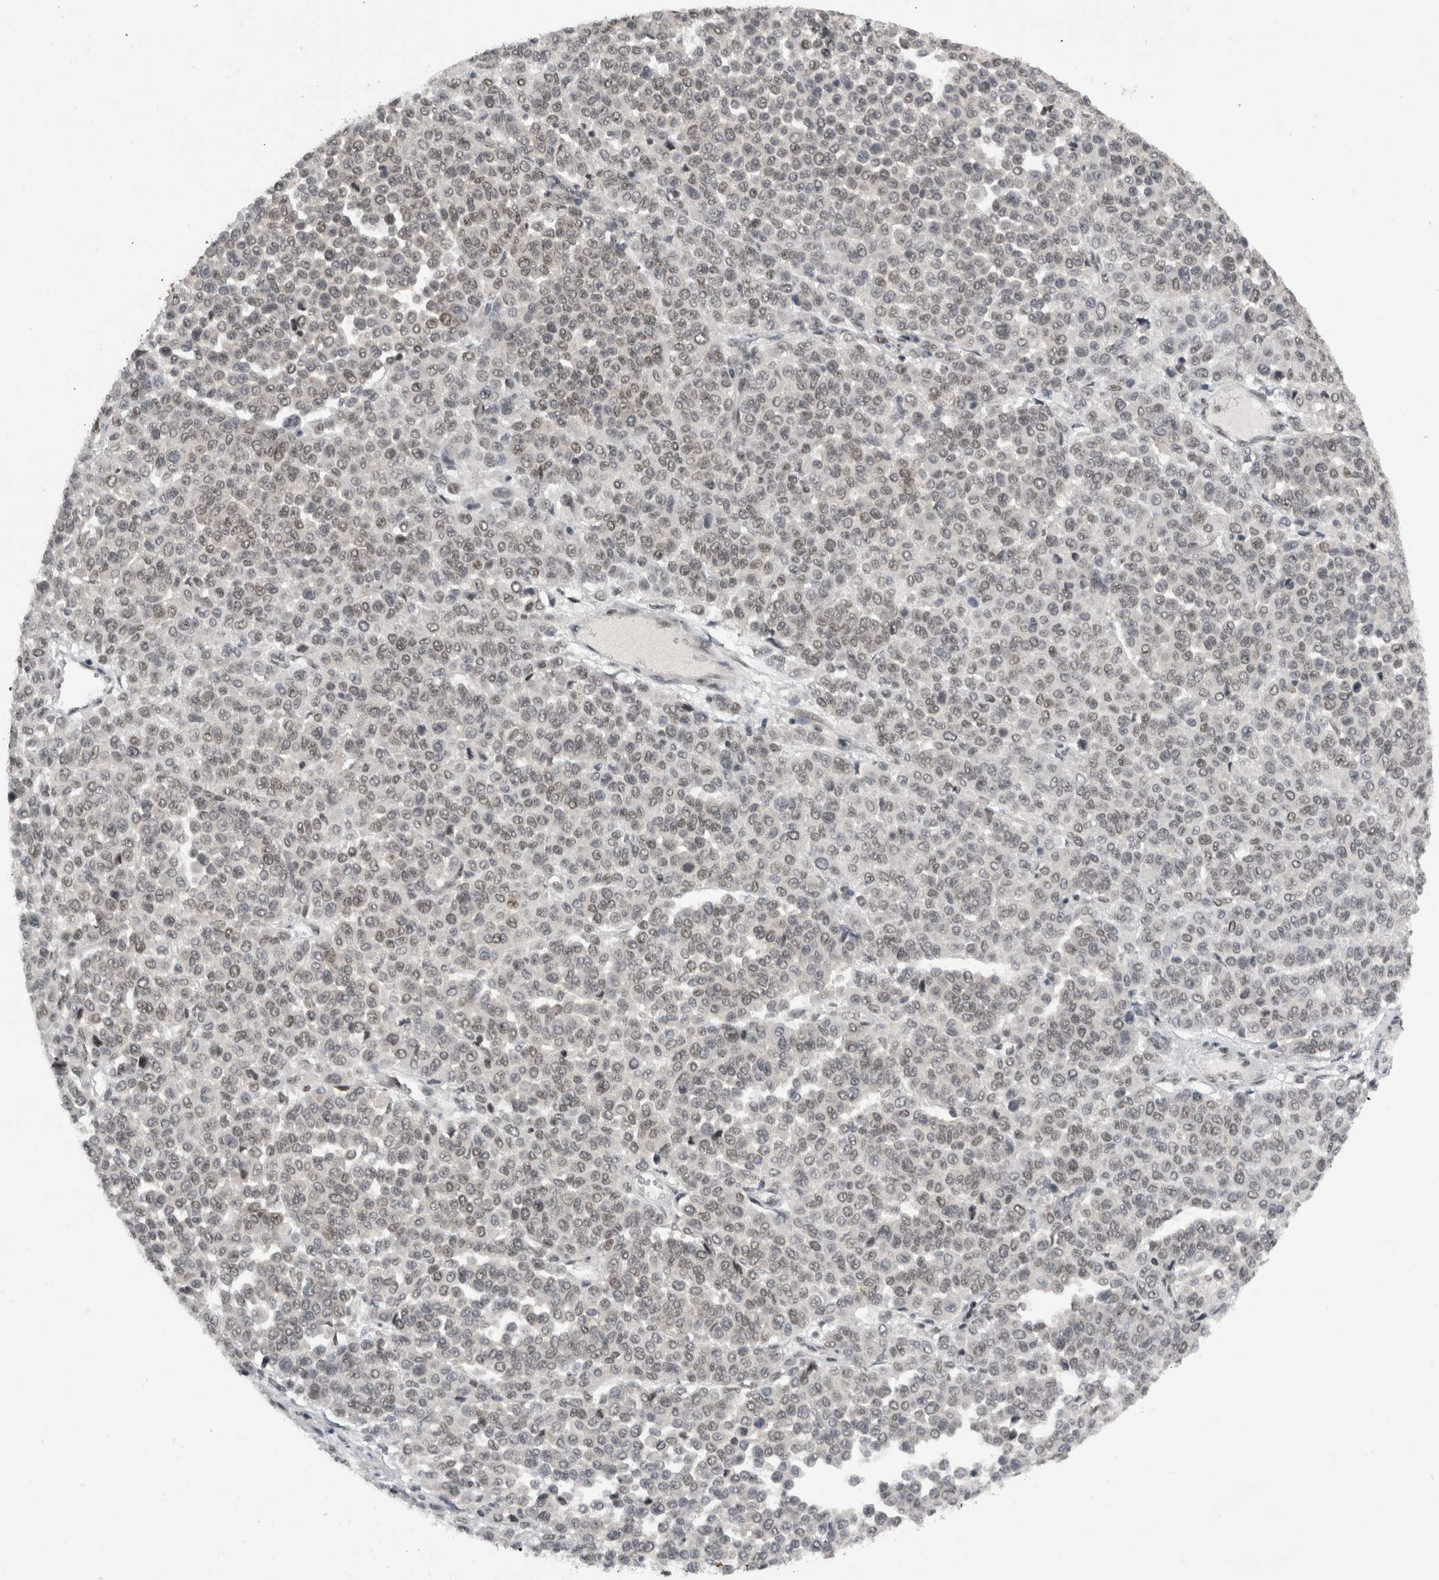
{"staining": {"intensity": "negative", "quantity": "none", "location": "none"}, "tissue": "melanoma", "cell_type": "Tumor cells", "image_type": "cancer", "snomed": [{"axis": "morphology", "description": "Malignant melanoma, Metastatic site"}, {"axis": "topography", "description": "Pancreas"}], "caption": "An immunohistochemistry micrograph of melanoma is shown. There is no staining in tumor cells of melanoma.", "gene": "ZSCAN2", "patient": {"sex": "female", "age": 30}}